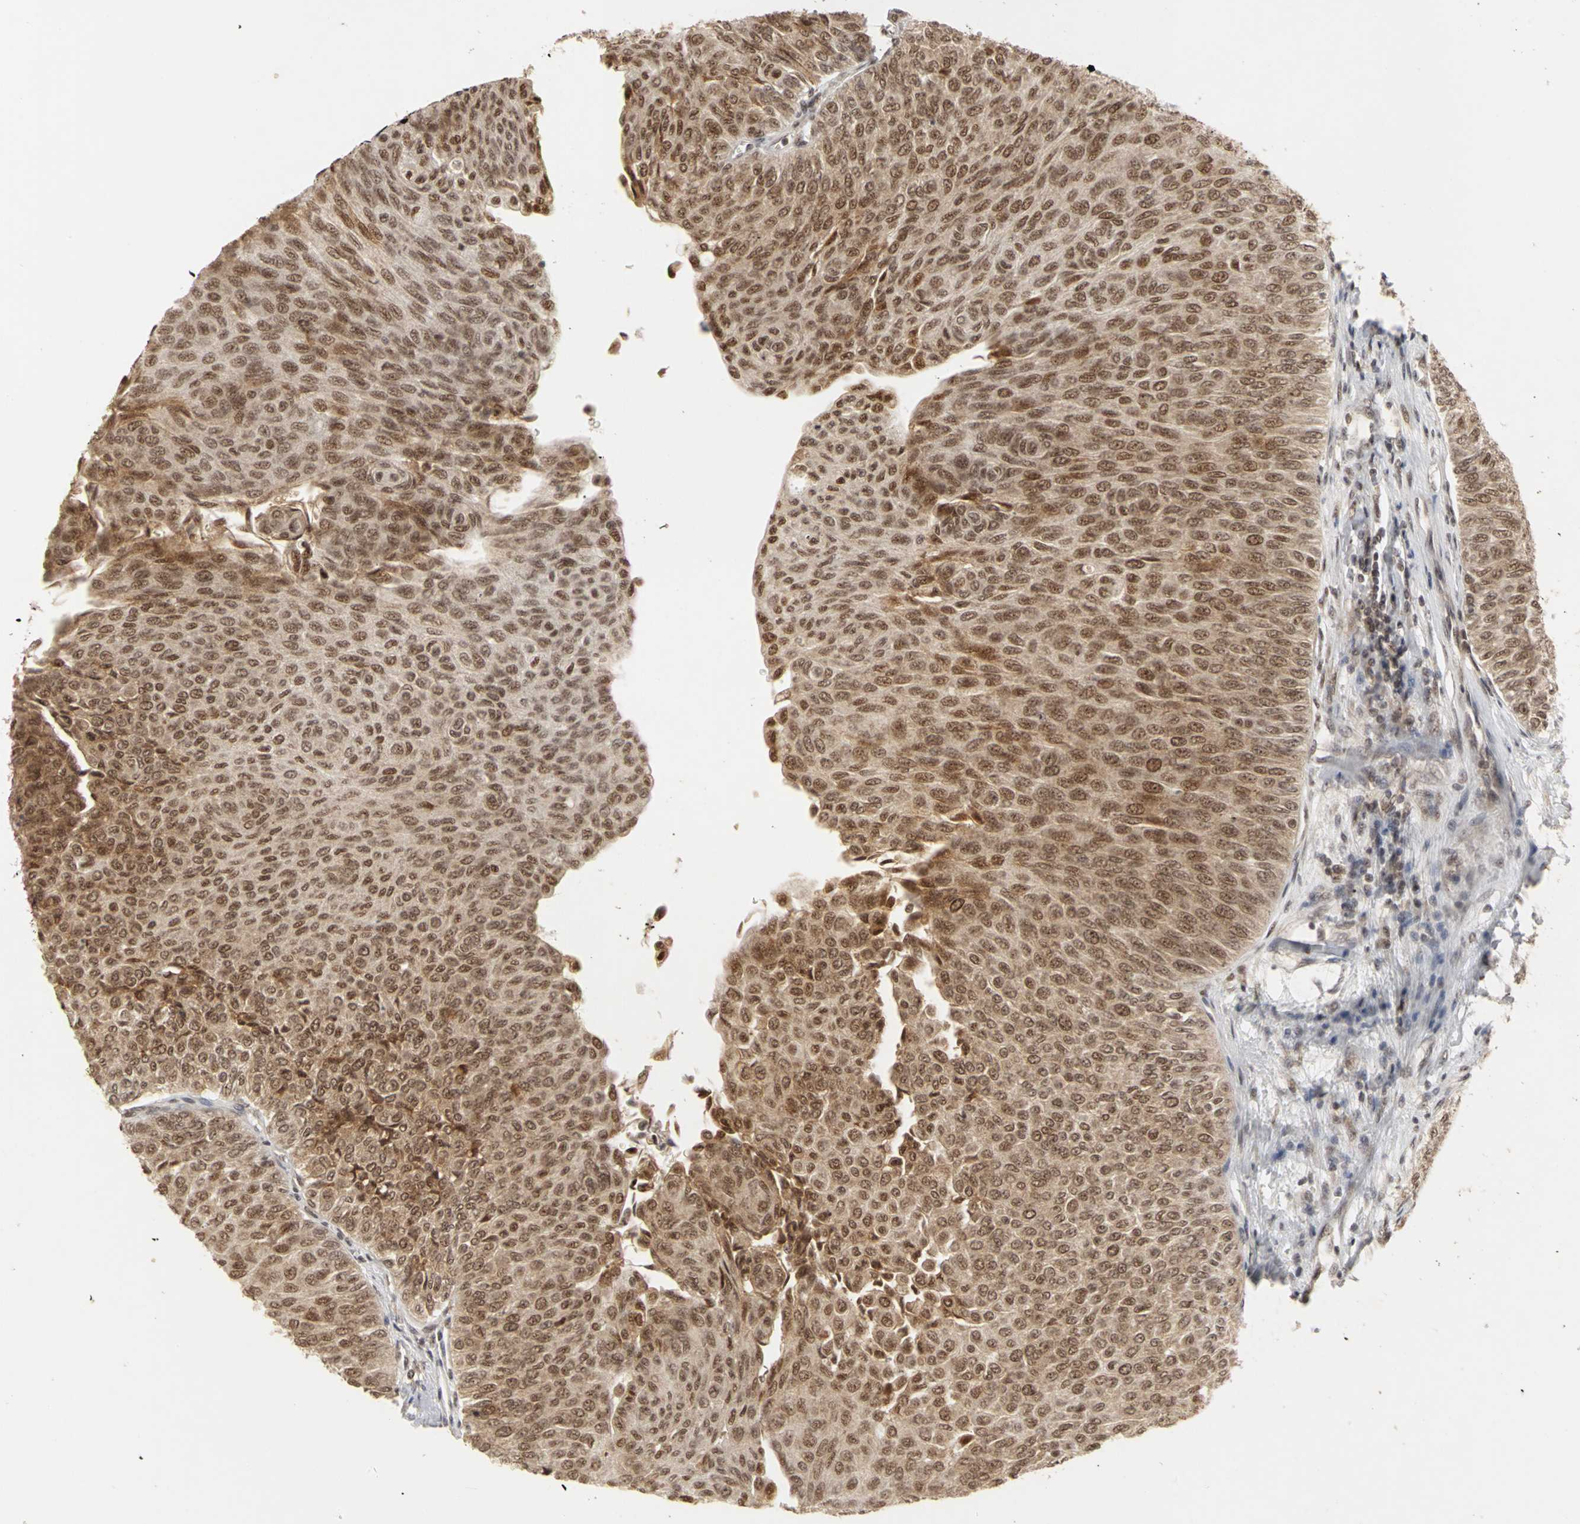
{"staining": {"intensity": "moderate", "quantity": ">75%", "location": "cytoplasmic/membranous,nuclear"}, "tissue": "urothelial cancer", "cell_type": "Tumor cells", "image_type": "cancer", "snomed": [{"axis": "morphology", "description": "Urothelial carcinoma, Low grade"}, {"axis": "topography", "description": "Urinary bladder"}], "caption": "Human urothelial cancer stained with a protein marker displays moderate staining in tumor cells.", "gene": "CSNK2B", "patient": {"sex": "male", "age": 78}}